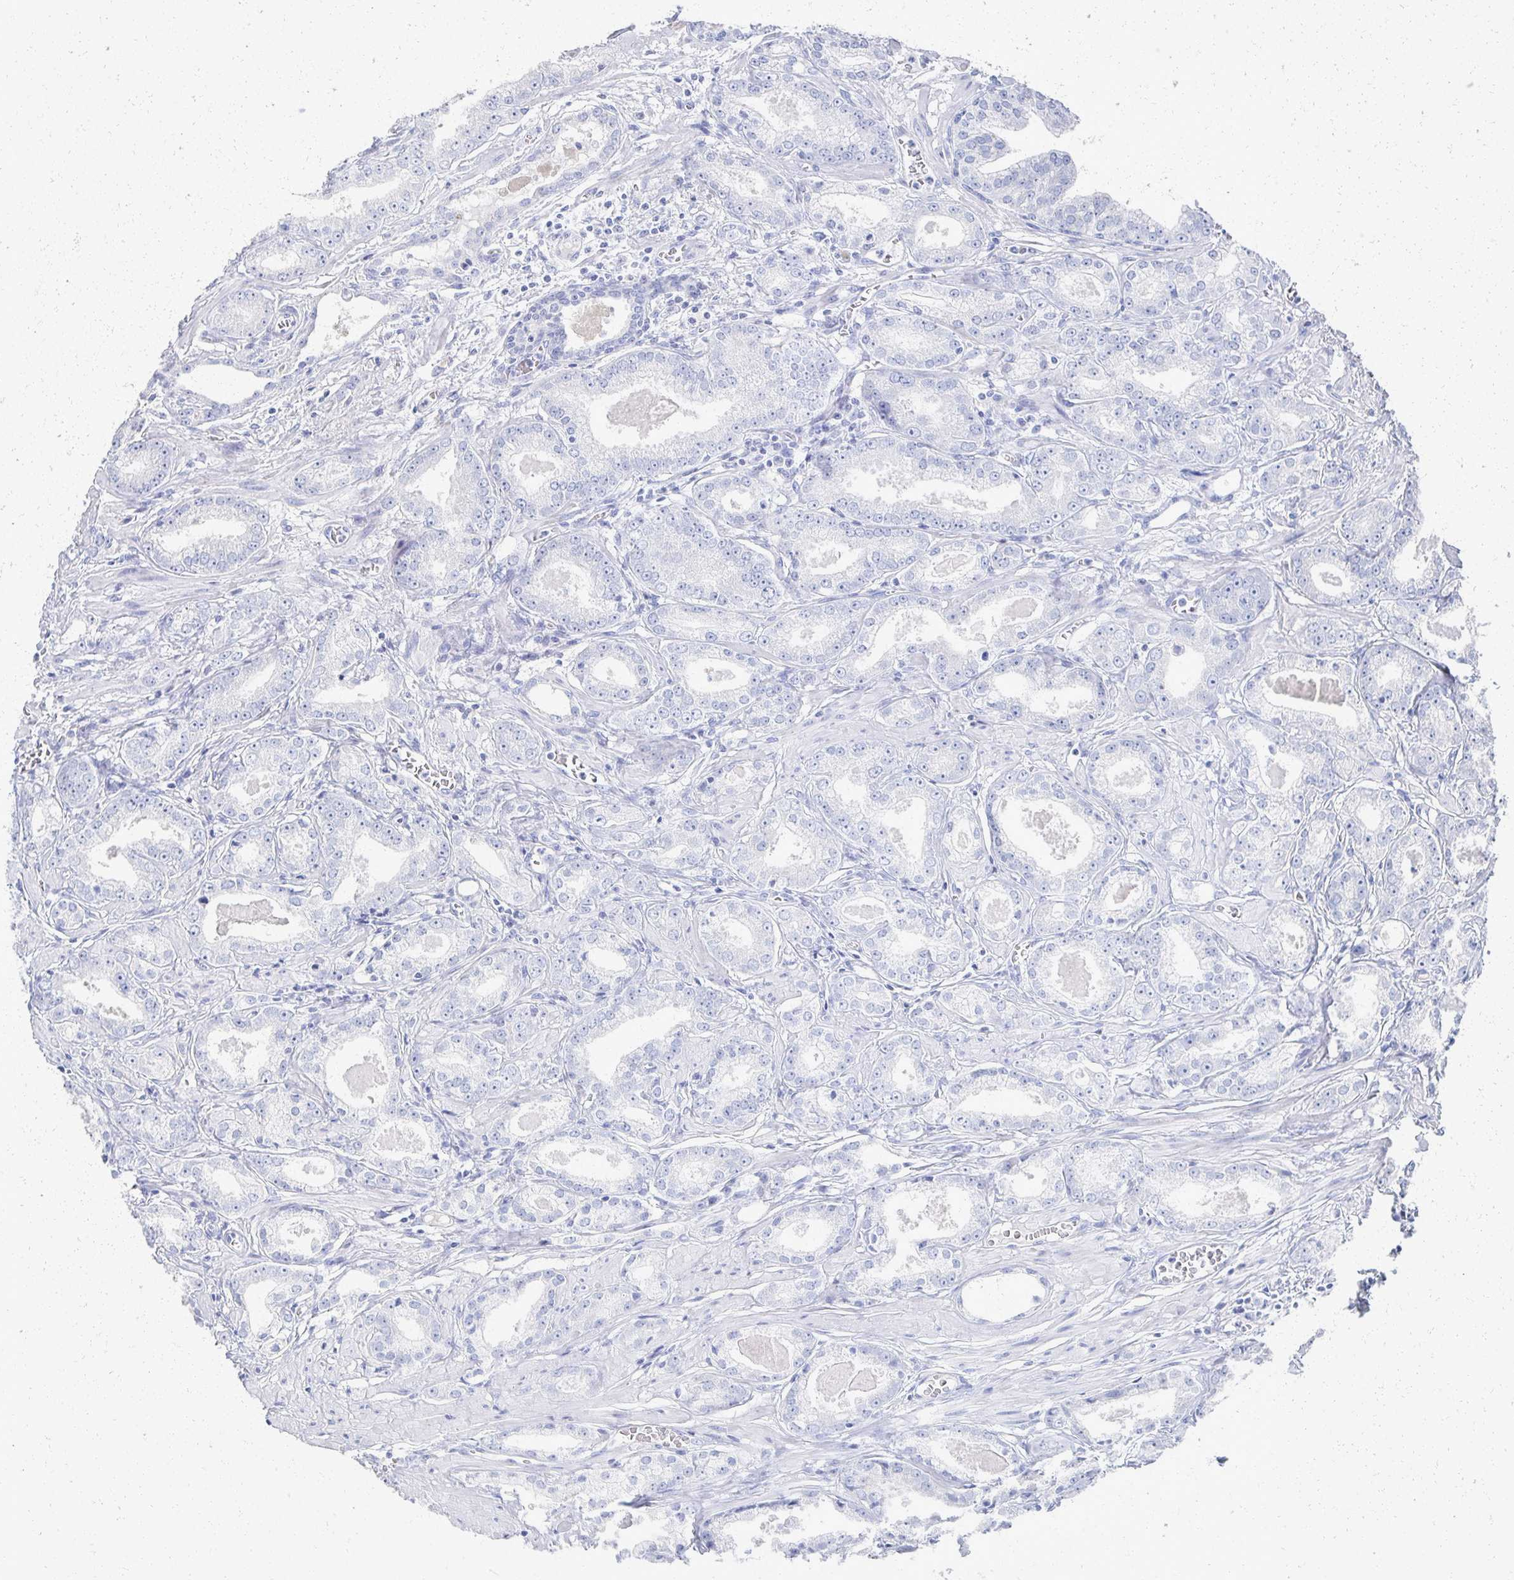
{"staining": {"intensity": "negative", "quantity": "none", "location": "none"}, "tissue": "prostate cancer", "cell_type": "Tumor cells", "image_type": "cancer", "snomed": [{"axis": "morphology", "description": "Adenocarcinoma, NOS"}, {"axis": "morphology", "description": "Adenocarcinoma, Low grade"}, {"axis": "topography", "description": "Prostate"}], "caption": "Prostate cancer was stained to show a protein in brown. There is no significant expression in tumor cells. Nuclei are stained in blue.", "gene": "PRR20A", "patient": {"sex": "male", "age": 64}}